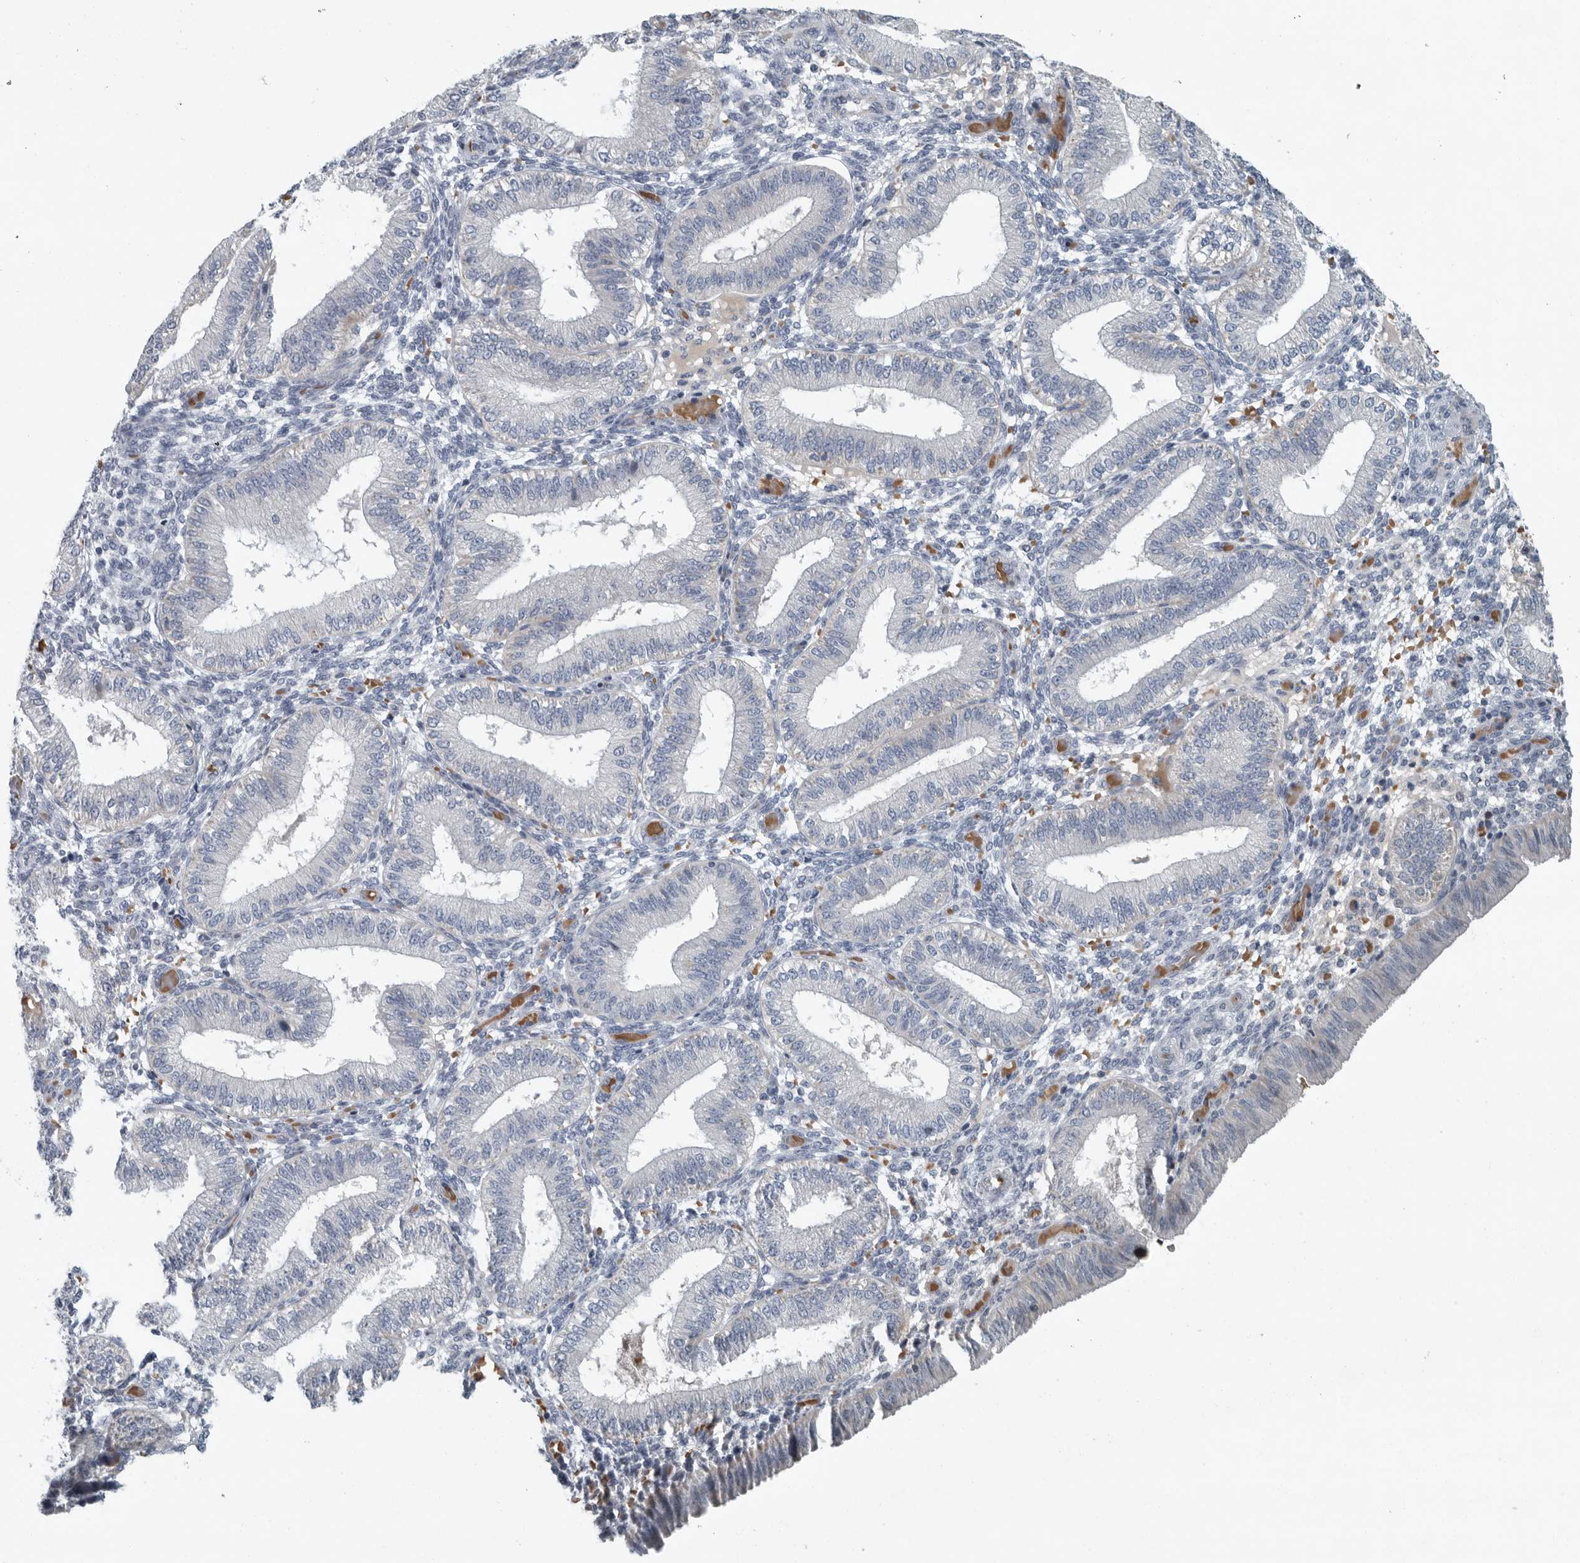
{"staining": {"intensity": "negative", "quantity": "none", "location": "none"}, "tissue": "endometrium", "cell_type": "Cells in endometrial stroma", "image_type": "normal", "snomed": [{"axis": "morphology", "description": "Normal tissue, NOS"}, {"axis": "topography", "description": "Endometrium"}], "caption": "Photomicrograph shows no significant protein expression in cells in endometrial stroma of benign endometrium.", "gene": "MPP3", "patient": {"sex": "female", "age": 39}}